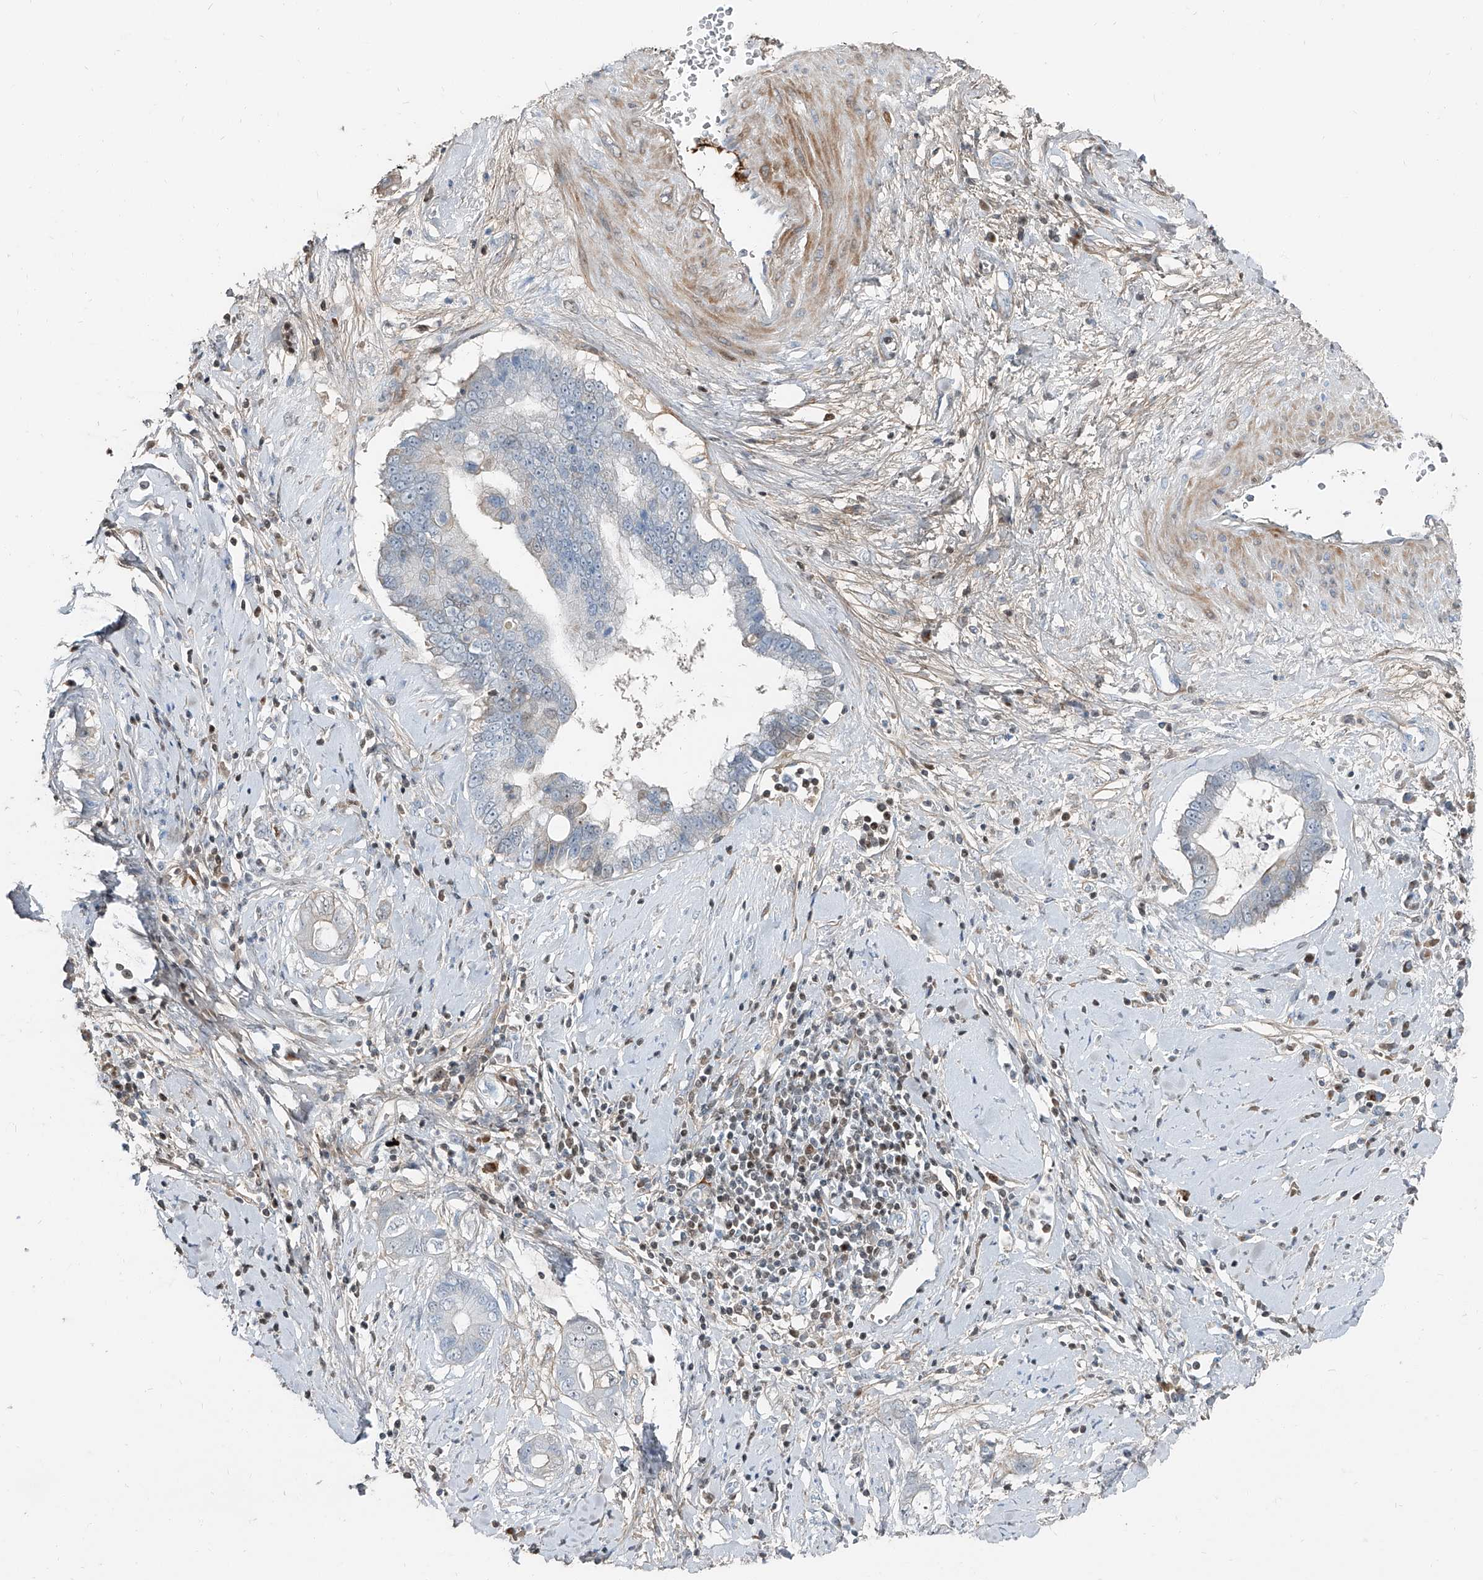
{"staining": {"intensity": "negative", "quantity": "none", "location": "none"}, "tissue": "cervical cancer", "cell_type": "Tumor cells", "image_type": "cancer", "snomed": [{"axis": "morphology", "description": "Adenocarcinoma, NOS"}, {"axis": "topography", "description": "Cervix"}], "caption": "The immunohistochemistry (IHC) micrograph has no significant expression in tumor cells of cervical cancer (adenocarcinoma) tissue. (Brightfield microscopy of DAB (3,3'-diaminobenzidine) immunohistochemistry at high magnification).", "gene": "HOXA3", "patient": {"sex": "female", "age": 44}}